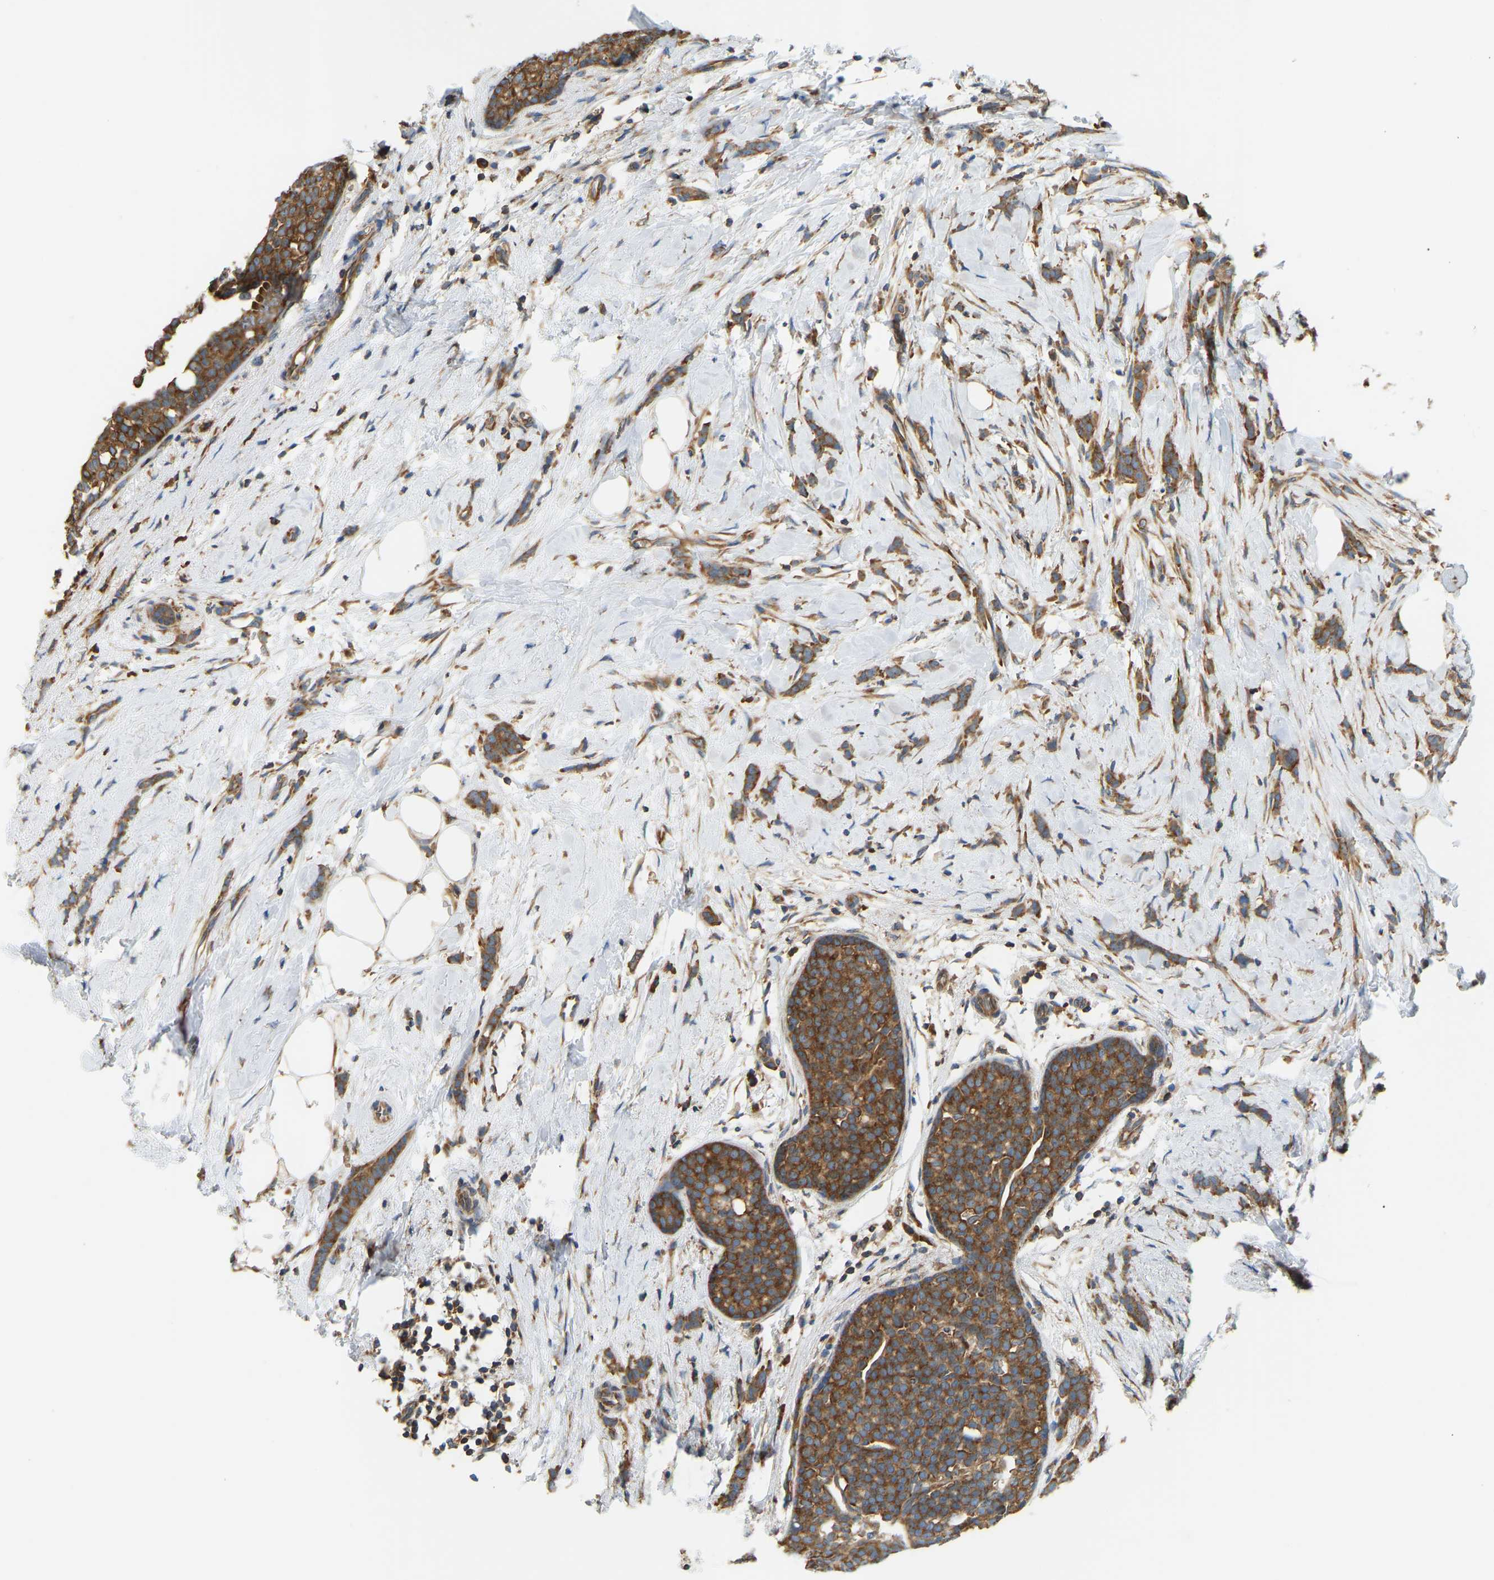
{"staining": {"intensity": "strong", "quantity": ">75%", "location": "cytoplasmic/membranous"}, "tissue": "breast cancer", "cell_type": "Tumor cells", "image_type": "cancer", "snomed": [{"axis": "morphology", "description": "Lobular carcinoma, in situ"}, {"axis": "morphology", "description": "Lobular carcinoma"}, {"axis": "topography", "description": "Breast"}], "caption": "Immunohistochemical staining of human lobular carcinoma in situ (breast) displays high levels of strong cytoplasmic/membranous protein positivity in approximately >75% of tumor cells.", "gene": "RPS6KB2", "patient": {"sex": "female", "age": 41}}